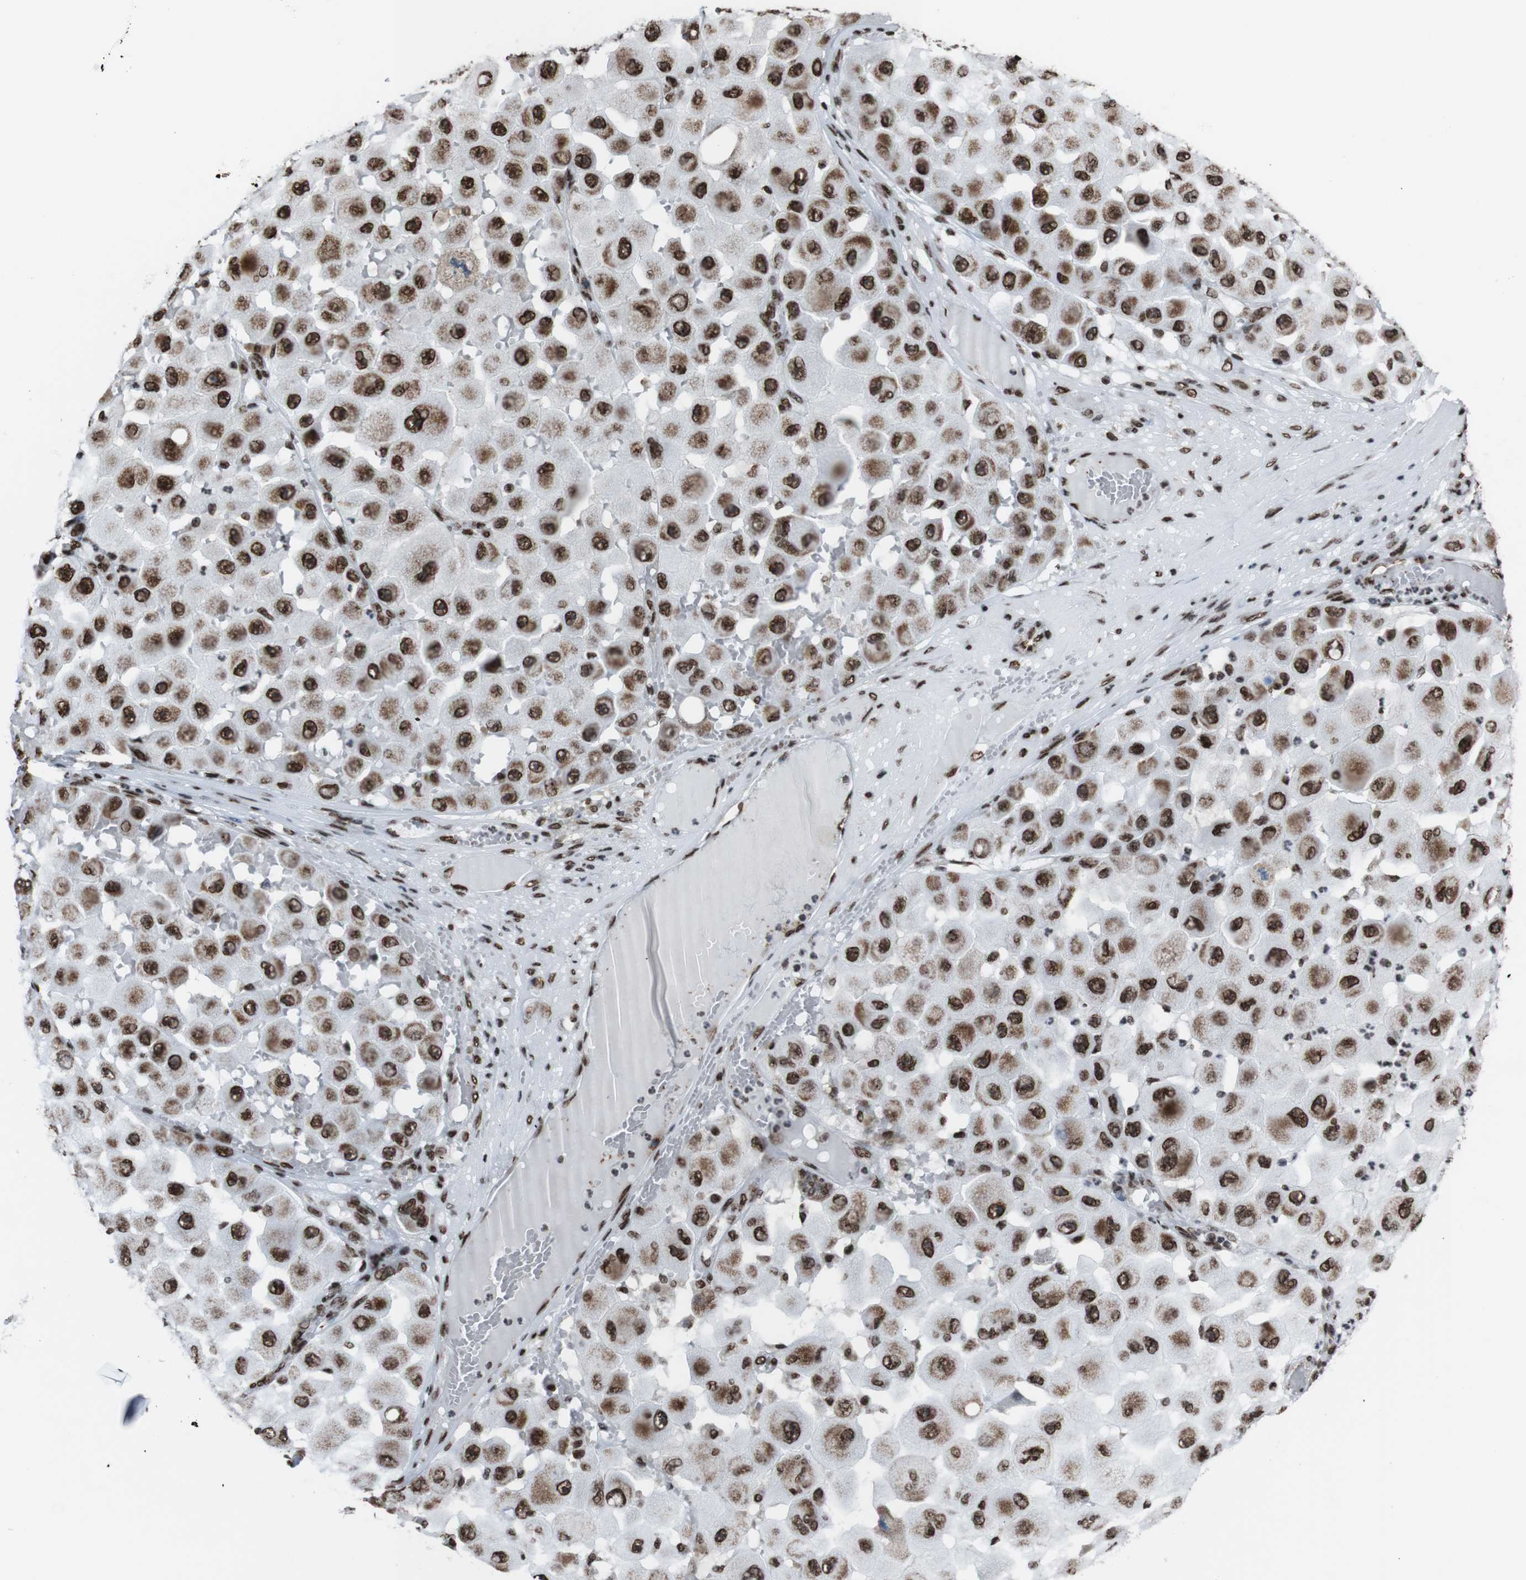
{"staining": {"intensity": "strong", "quantity": ">75%", "location": "cytoplasmic/membranous,nuclear"}, "tissue": "melanoma", "cell_type": "Tumor cells", "image_type": "cancer", "snomed": [{"axis": "morphology", "description": "Malignant melanoma, NOS"}, {"axis": "topography", "description": "Skin"}], "caption": "The histopathology image shows immunohistochemical staining of melanoma. There is strong cytoplasmic/membranous and nuclear staining is identified in approximately >75% of tumor cells.", "gene": "ROMO1", "patient": {"sex": "female", "age": 81}}